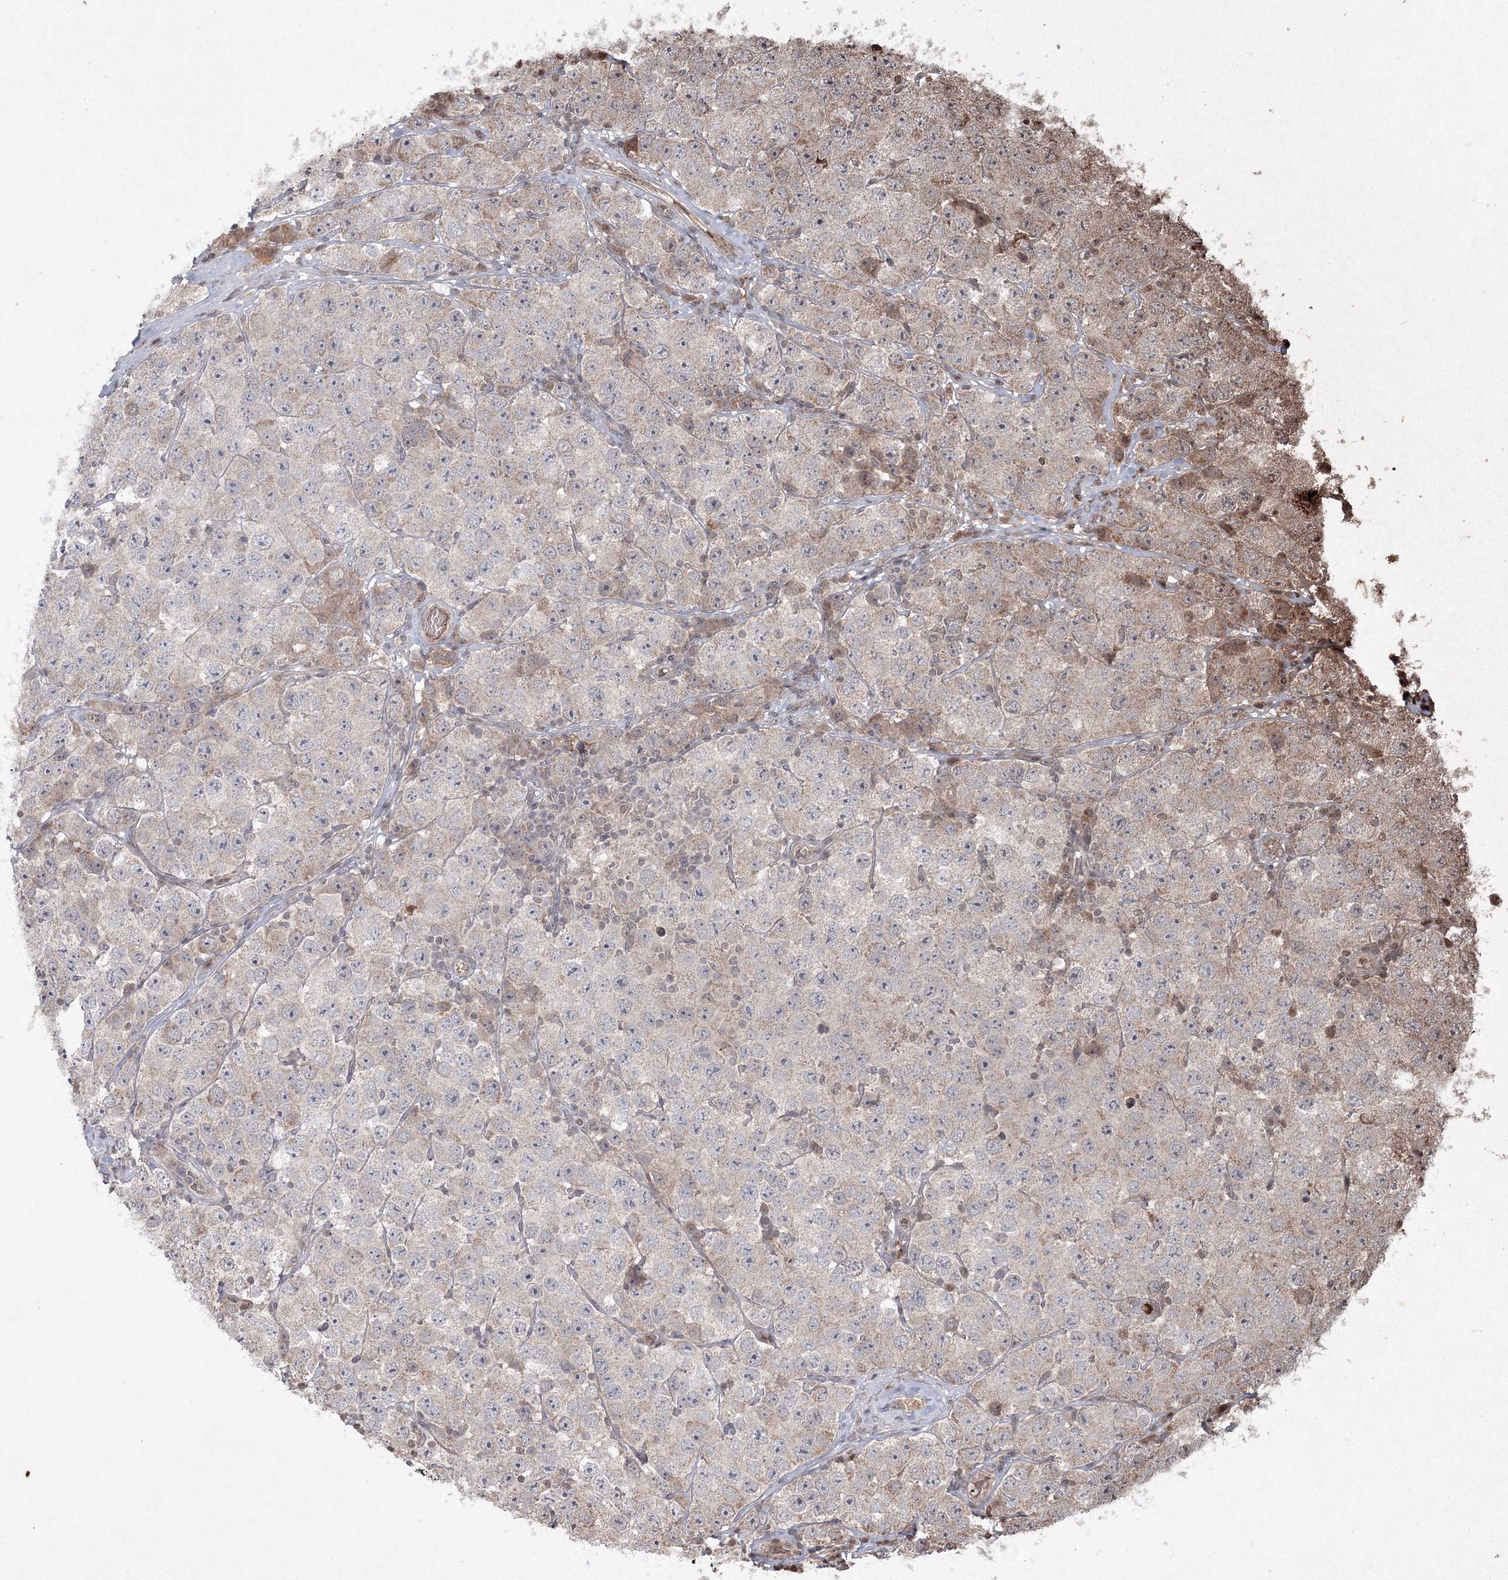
{"staining": {"intensity": "moderate", "quantity": "<25%", "location": "cytoplasmic/membranous"}, "tissue": "testis cancer", "cell_type": "Tumor cells", "image_type": "cancer", "snomed": [{"axis": "morphology", "description": "Seminoma, NOS"}, {"axis": "topography", "description": "Testis"}], "caption": "Immunohistochemical staining of testis seminoma reveals low levels of moderate cytoplasmic/membranous protein staining in approximately <25% of tumor cells. Using DAB (3,3'-diaminobenzidine) (brown) and hematoxylin (blue) stains, captured at high magnification using brightfield microscopy.", "gene": "PEX13", "patient": {"sex": "male", "age": 28}}